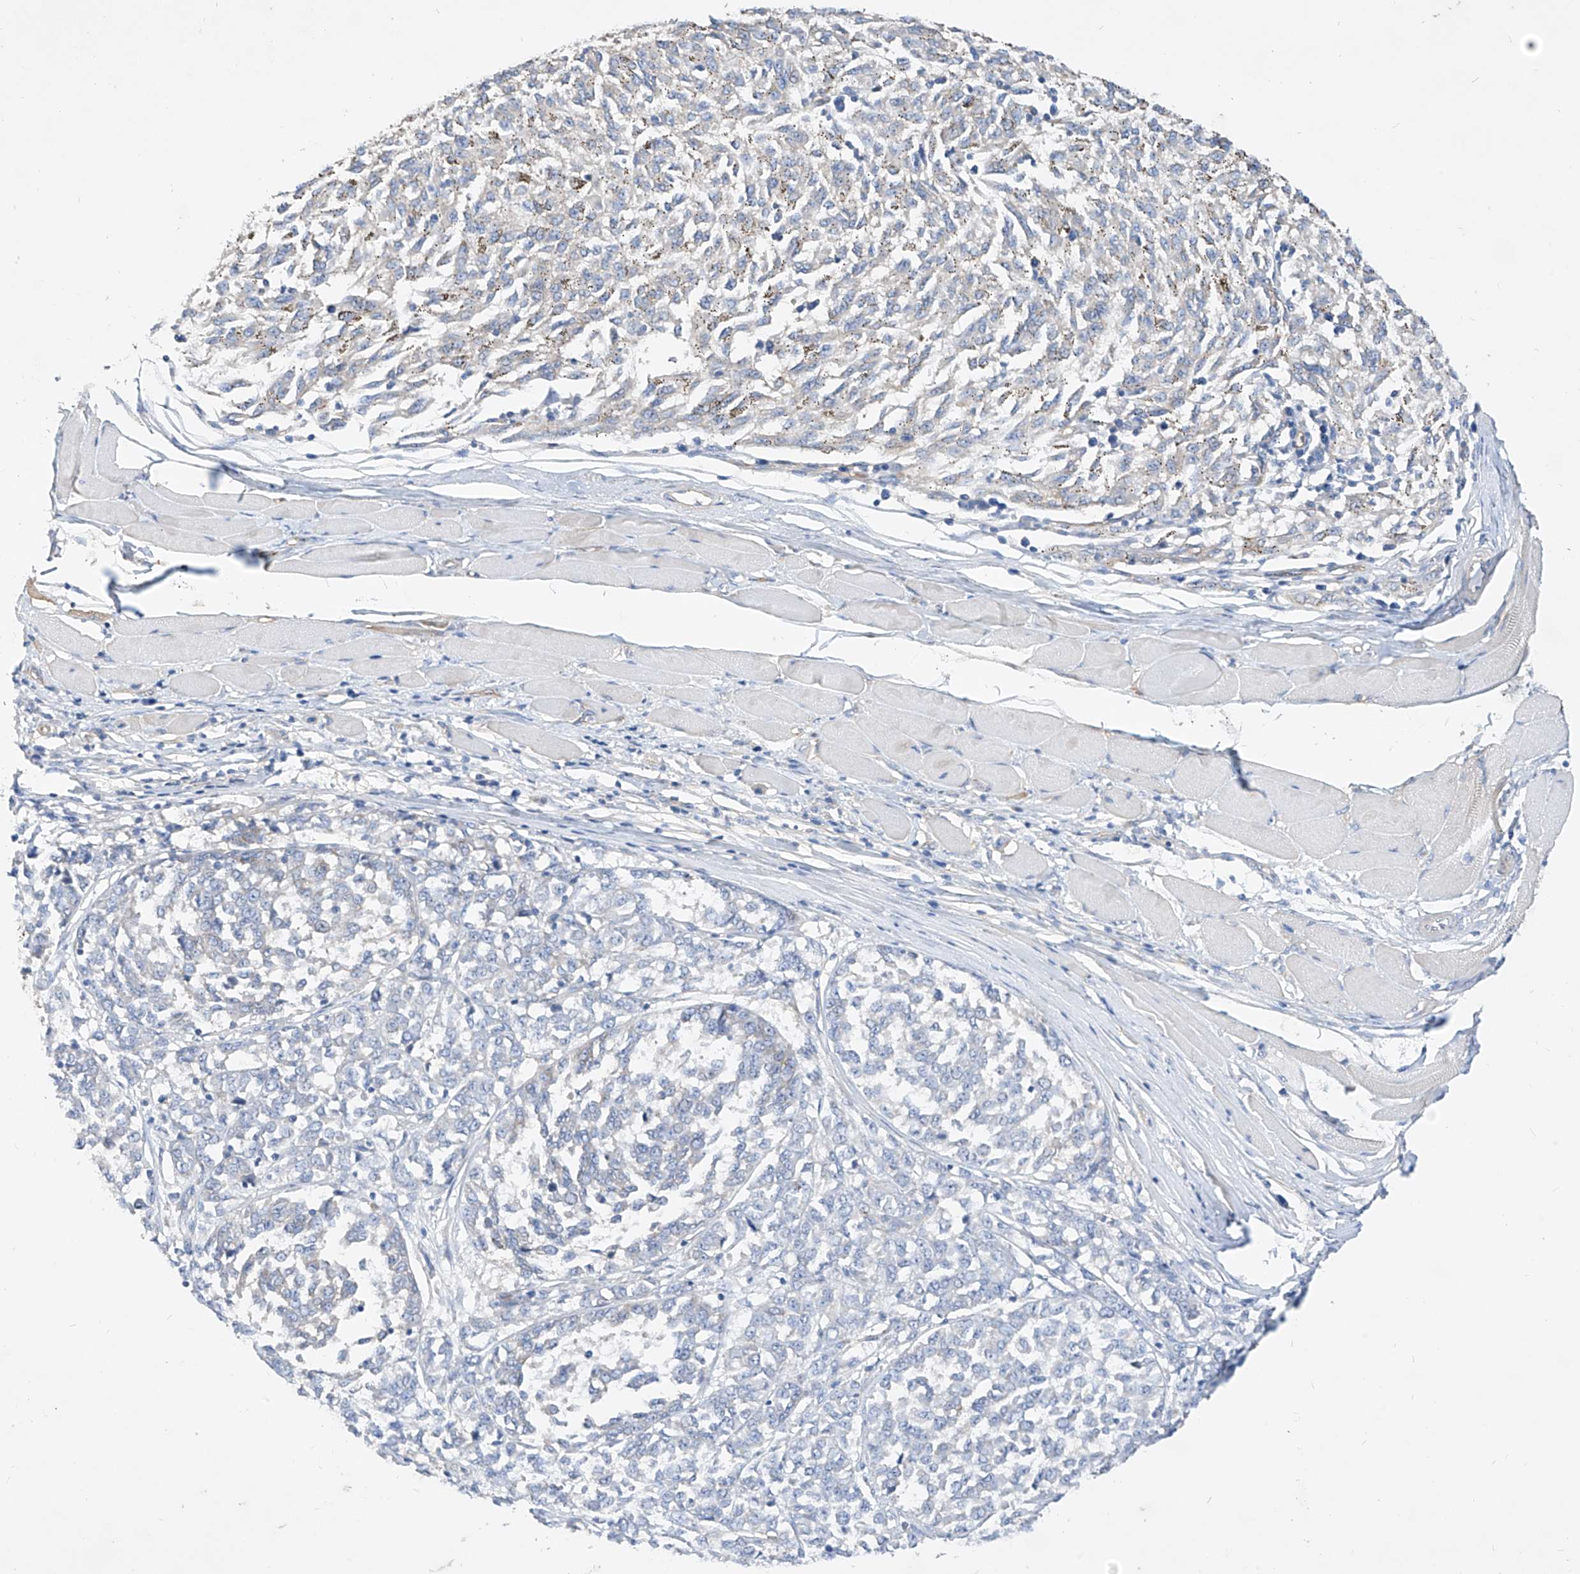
{"staining": {"intensity": "negative", "quantity": "none", "location": "none"}, "tissue": "melanoma", "cell_type": "Tumor cells", "image_type": "cancer", "snomed": [{"axis": "morphology", "description": "Malignant melanoma, NOS"}, {"axis": "topography", "description": "Skin"}], "caption": "IHC micrograph of human melanoma stained for a protein (brown), which exhibits no expression in tumor cells.", "gene": "SCGB2A1", "patient": {"sex": "female", "age": 72}}